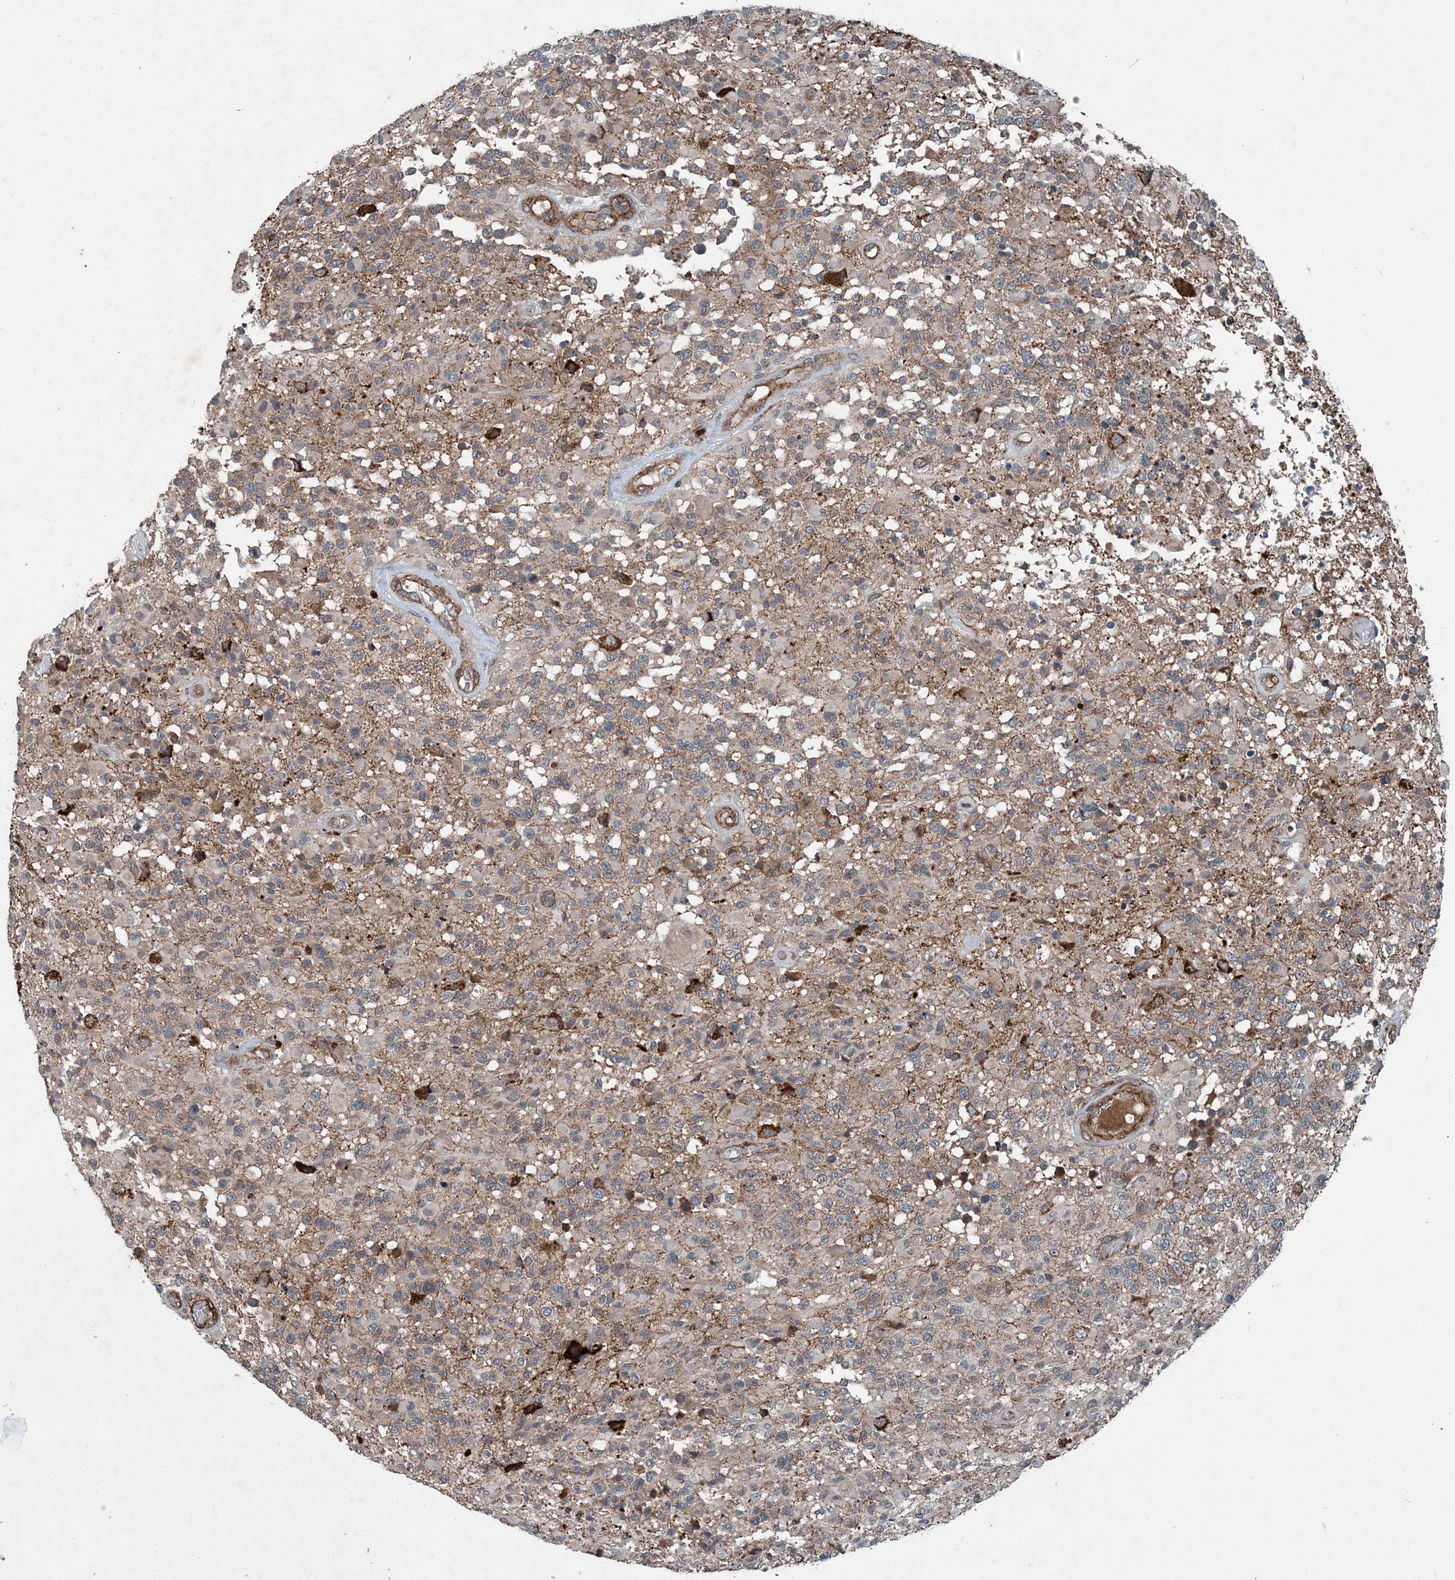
{"staining": {"intensity": "weak", "quantity": "25%-75%", "location": "cytoplasmic/membranous"}, "tissue": "glioma", "cell_type": "Tumor cells", "image_type": "cancer", "snomed": [{"axis": "morphology", "description": "Glioma, malignant, High grade"}, {"axis": "morphology", "description": "Glioblastoma, NOS"}, {"axis": "topography", "description": "Brain"}], "caption": "Brown immunohistochemical staining in human glioma exhibits weak cytoplasmic/membranous staining in approximately 25%-75% of tumor cells.", "gene": "NDUFA2", "patient": {"sex": "male", "age": 60}}